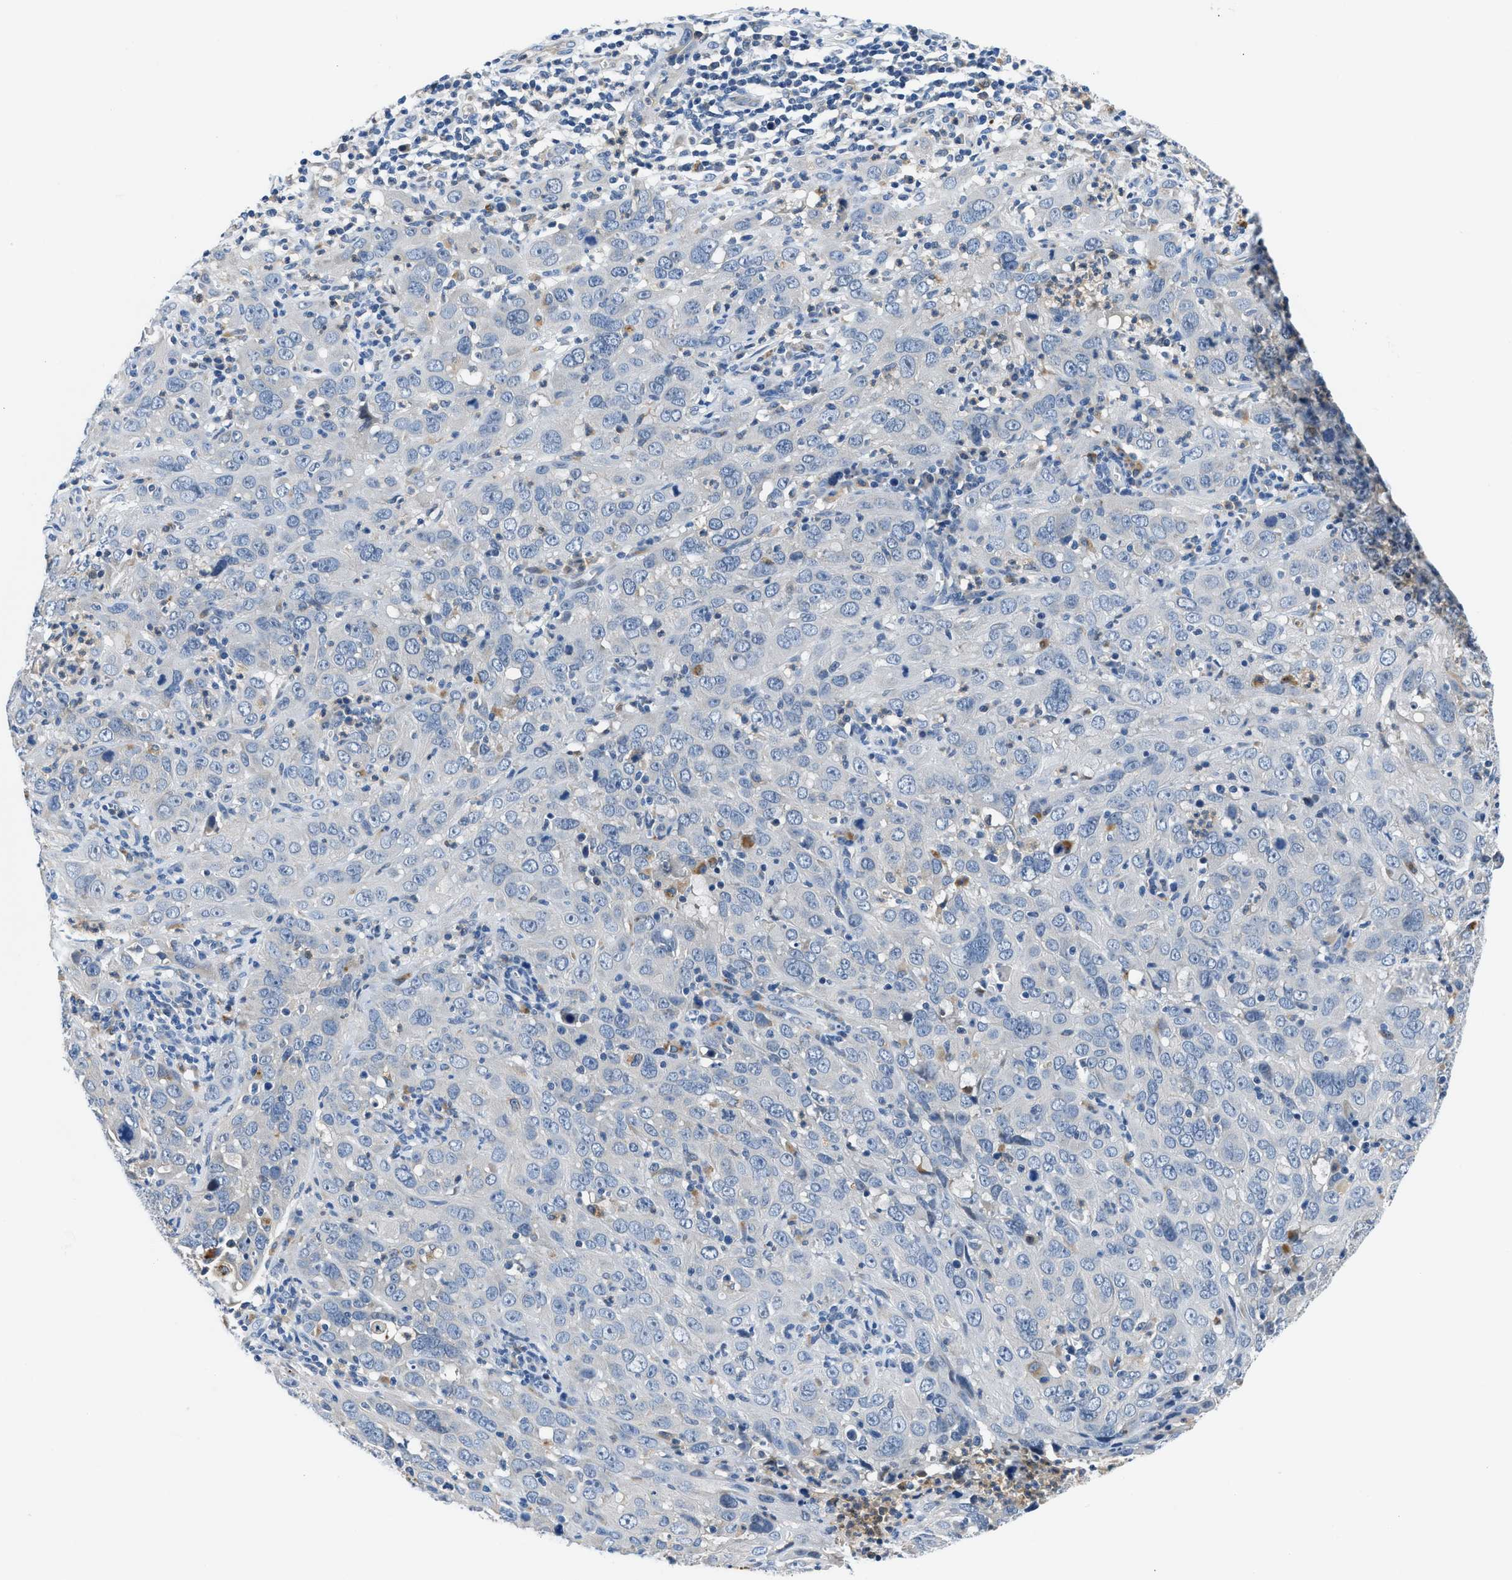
{"staining": {"intensity": "negative", "quantity": "none", "location": "none"}, "tissue": "cervical cancer", "cell_type": "Tumor cells", "image_type": "cancer", "snomed": [{"axis": "morphology", "description": "Squamous cell carcinoma, NOS"}, {"axis": "topography", "description": "Cervix"}], "caption": "Immunohistochemistry photomicrograph of neoplastic tissue: cervical cancer stained with DAB shows no significant protein positivity in tumor cells.", "gene": "ADGRE3", "patient": {"sex": "female", "age": 32}}